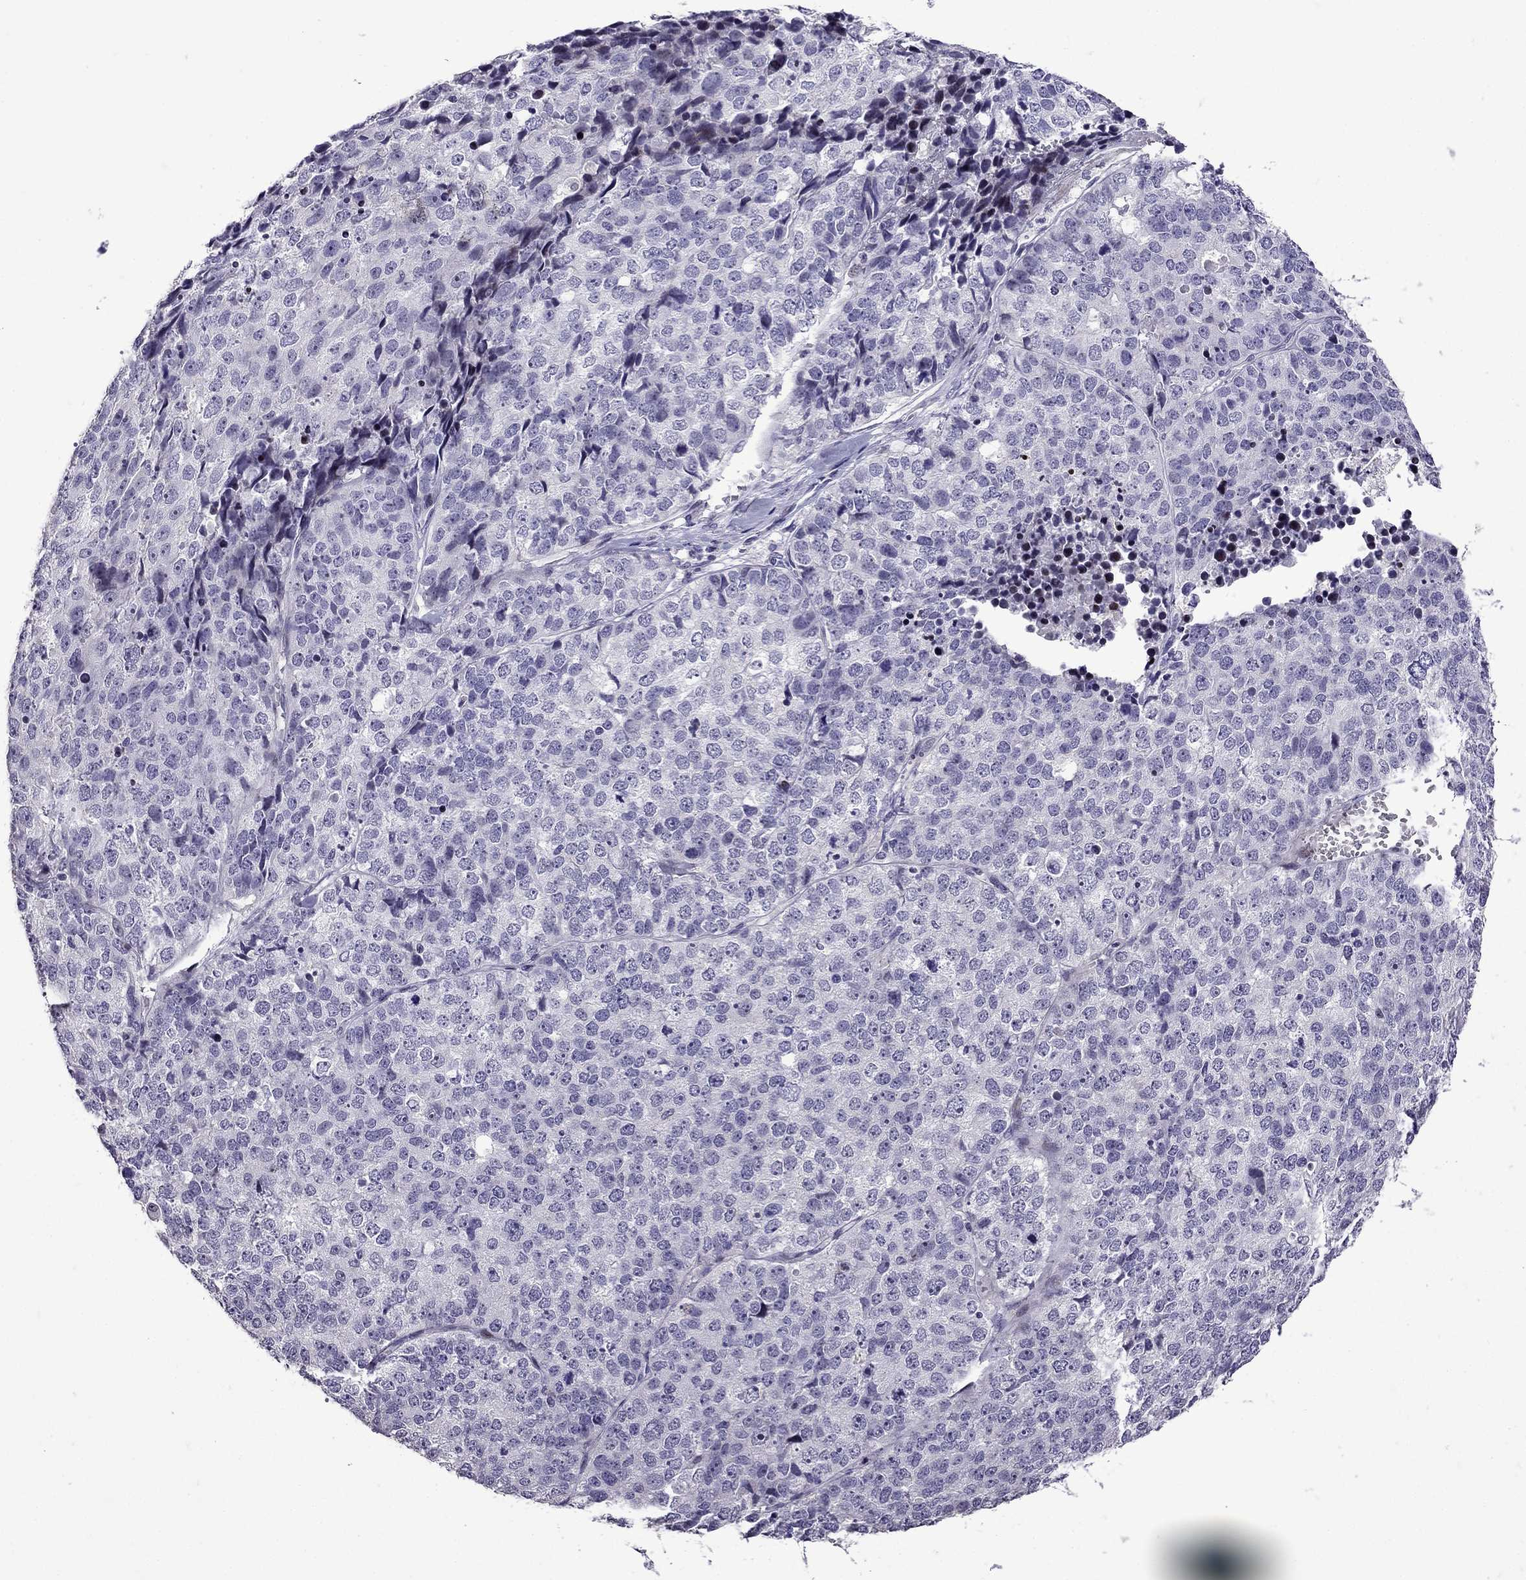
{"staining": {"intensity": "negative", "quantity": "none", "location": "none"}, "tissue": "stomach cancer", "cell_type": "Tumor cells", "image_type": "cancer", "snomed": [{"axis": "morphology", "description": "Adenocarcinoma, NOS"}, {"axis": "topography", "description": "Stomach"}], "caption": "This histopathology image is of stomach cancer (adenocarcinoma) stained with IHC to label a protein in brown with the nuclei are counter-stained blue. There is no expression in tumor cells.", "gene": "TTN", "patient": {"sex": "male", "age": 69}}